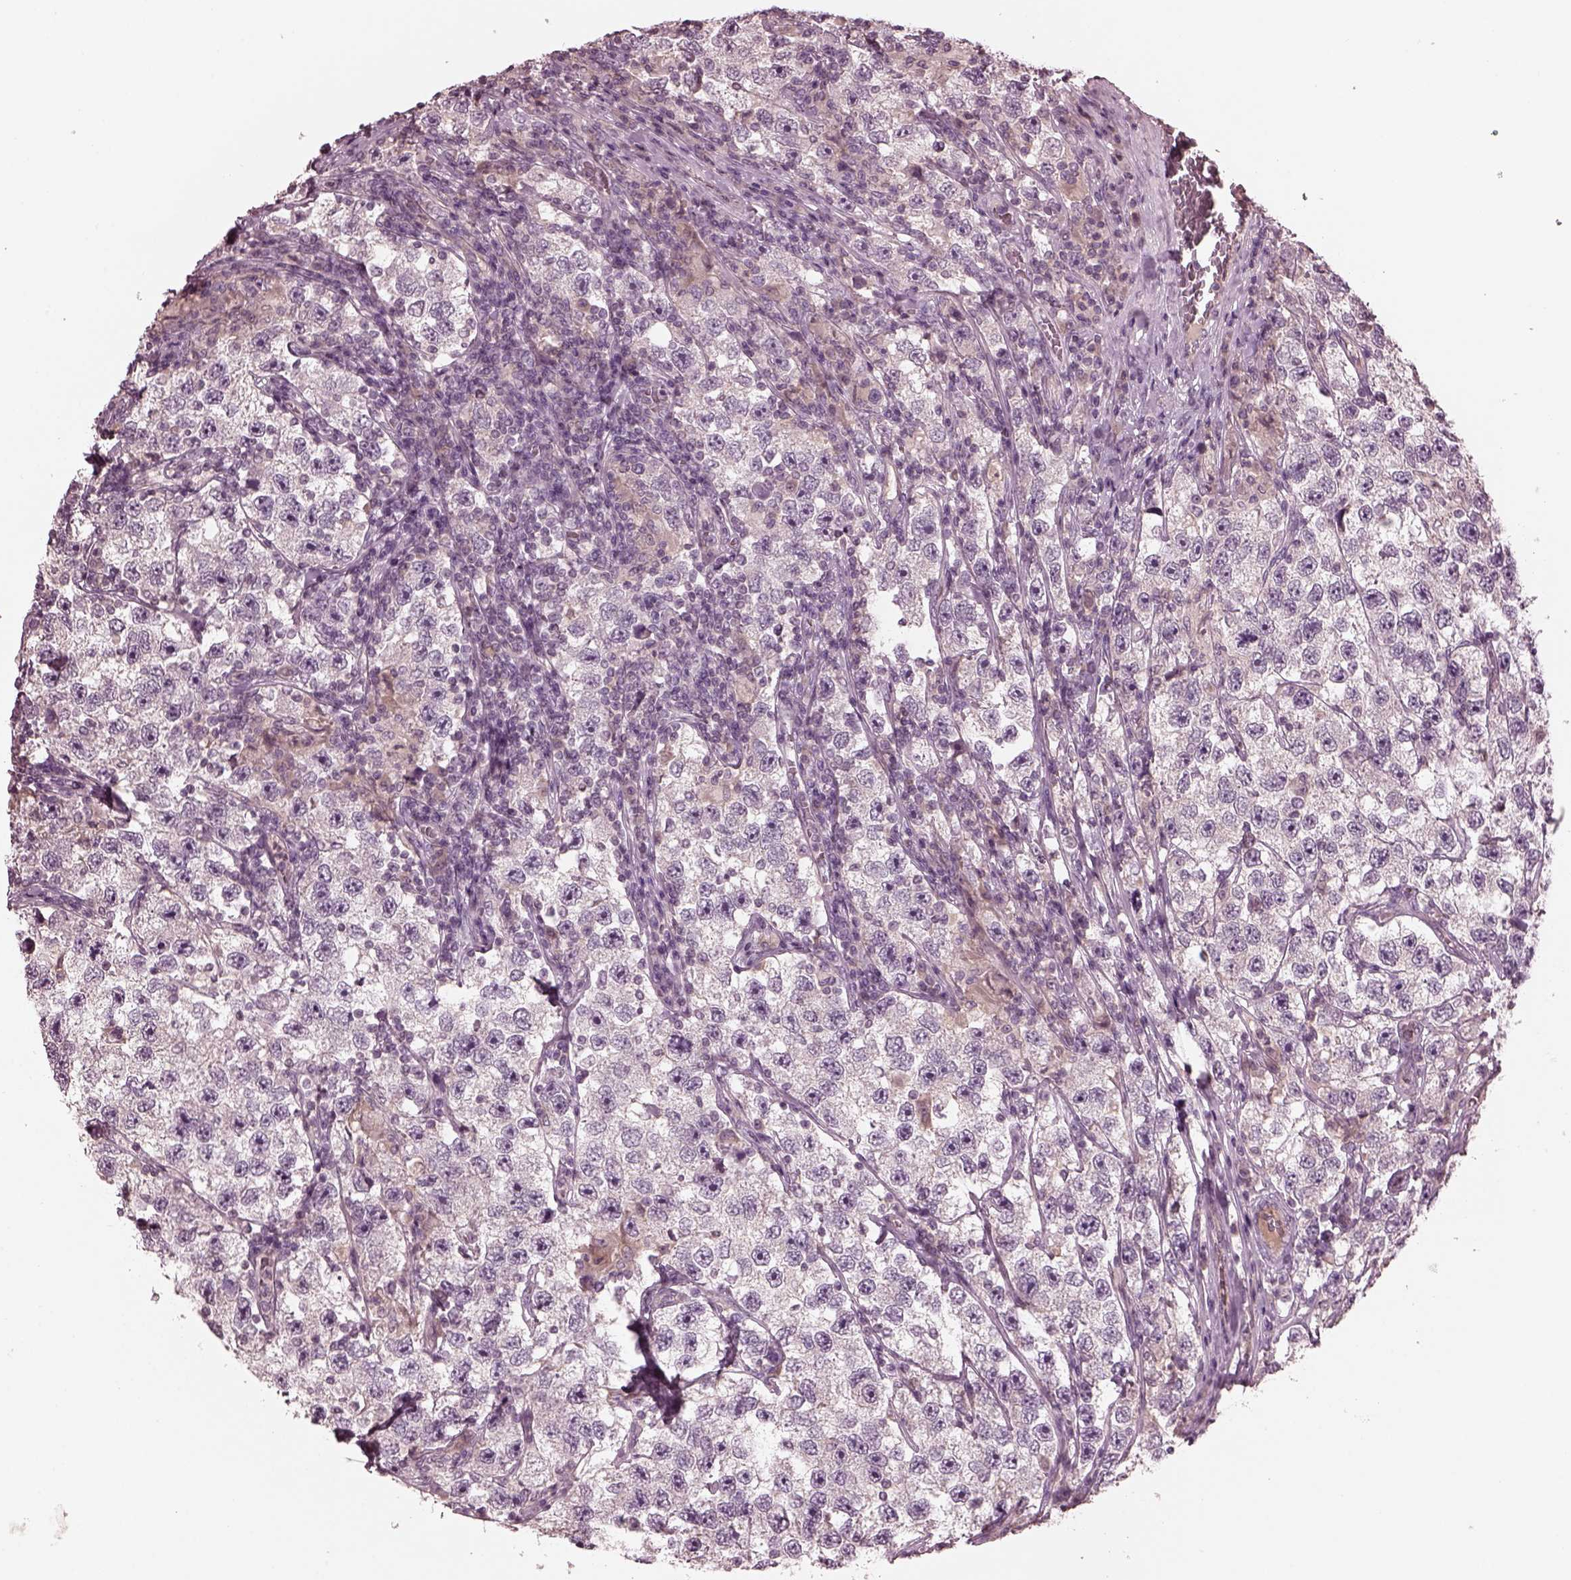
{"staining": {"intensity": "negative", "quantity": "none", "location": "none"}, "tissue": "testis cancer", "cell_type": "Tumor cells", "image_type": "cancer", "snomed": [{"axis": "morphology", "description": "Seminoma, NOS"}, {"axis": "topography", "description": "Testis"}], "caption": "This is an IHC image of human testis cancer (seminoma). There is no staining in tumor cells.", "gene": "PORCN", "patient": {"sex": "male", "age": 26}}